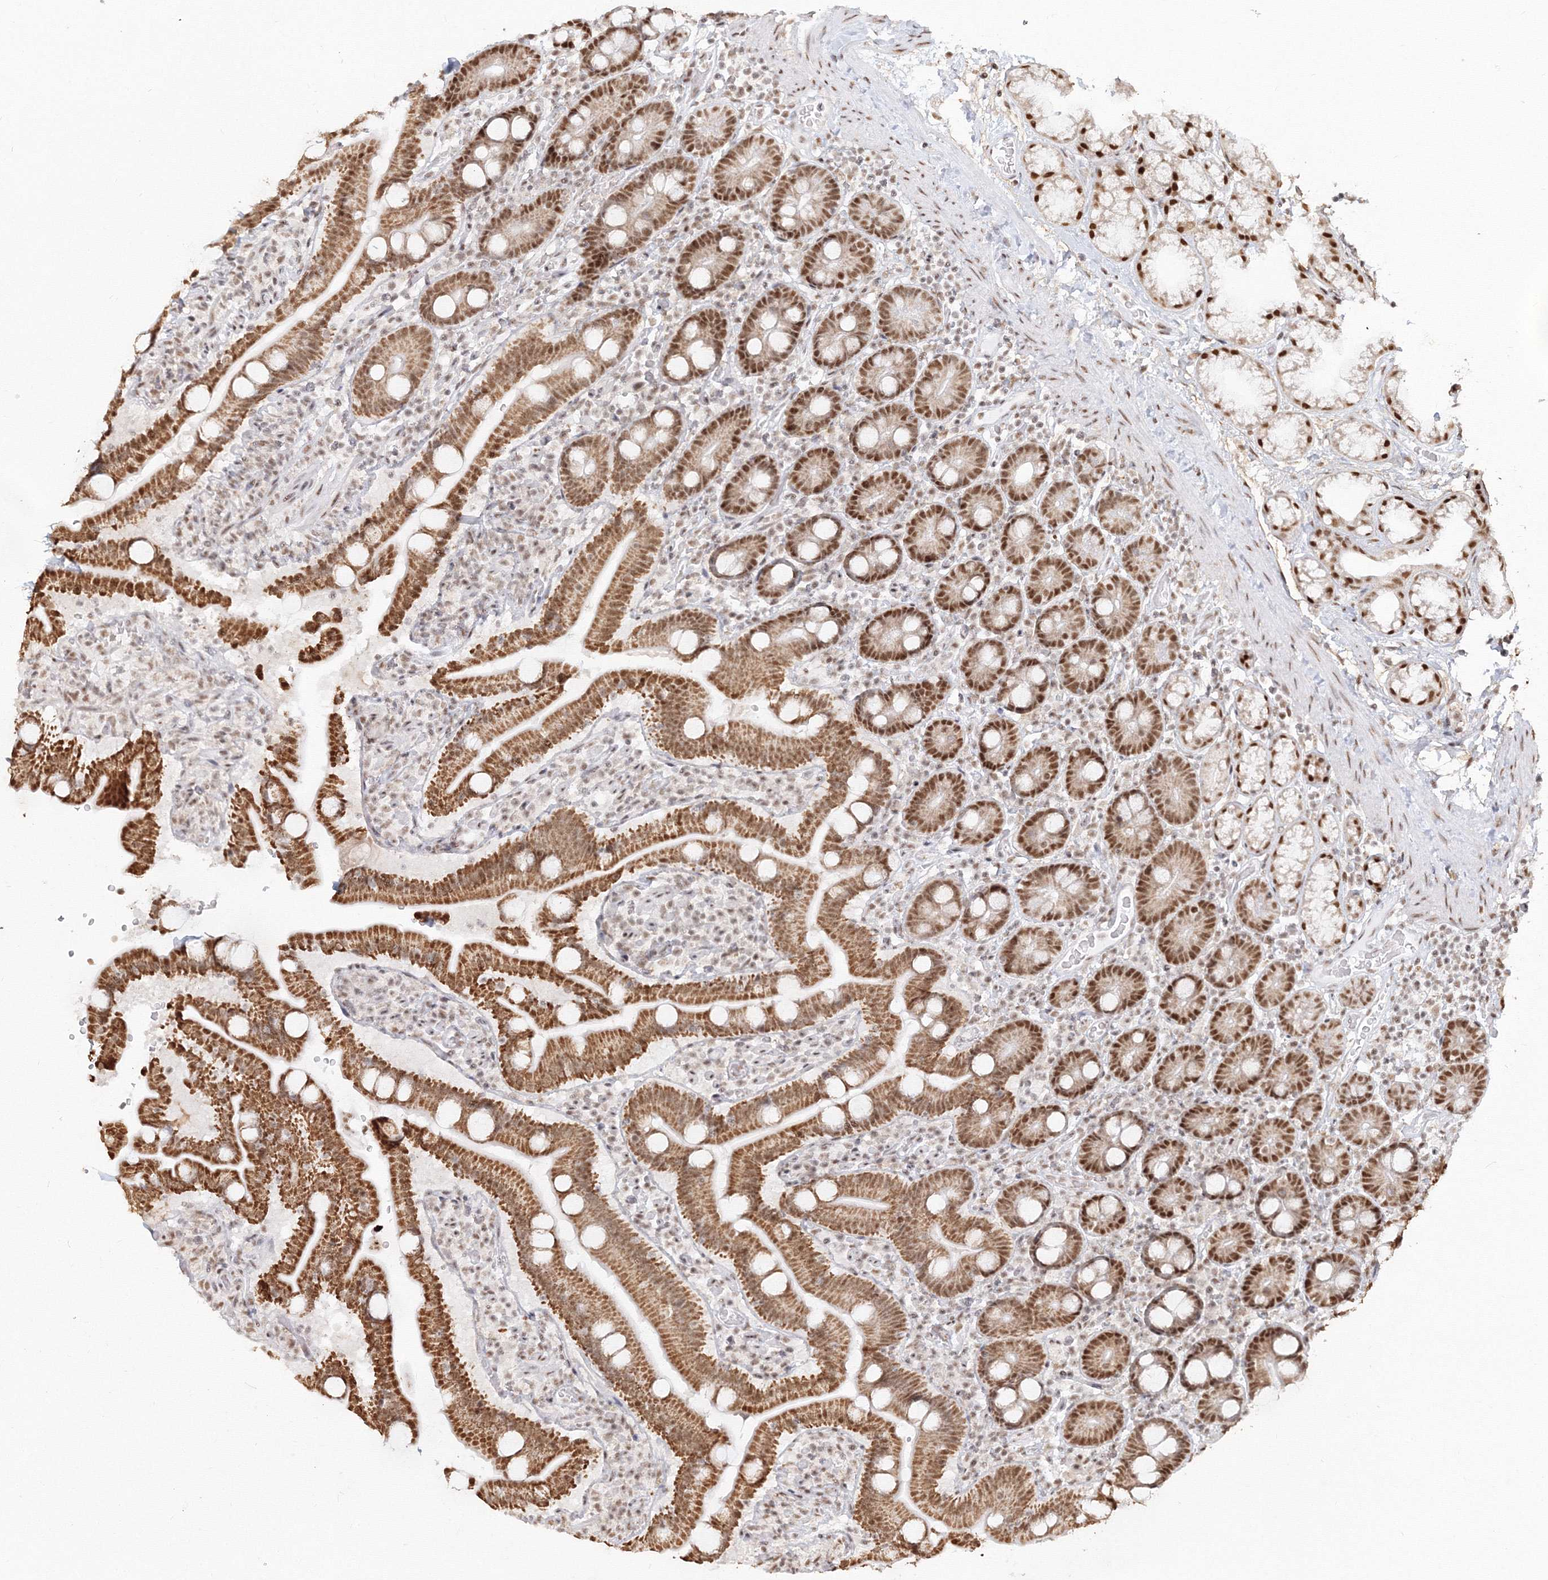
{"staining": {"intensity": "strong", "quantity": ">75%", "location": "cytoplasmic/membranous,nuclear"}, "tissue": "duodenum", "cell_type": "Glandular cells", "image_type": "normal", "snomed": [{"axis": "morphology", "description": "Normal tissue, NOS"}, {"axis": "topography", "description": "Duodenum"}], "caption": "Immunohistochemical staining of unremarkable human duodenum demonstrates >75% levels of strong cytoplasmic/membranous,nuclear protein expression in about >75% of glandular cells. (Brightfield microscopy of DAB IHC at high magnification).", "gene": "PPP4R2", "patient": {"sex": "male", "age": 55}}